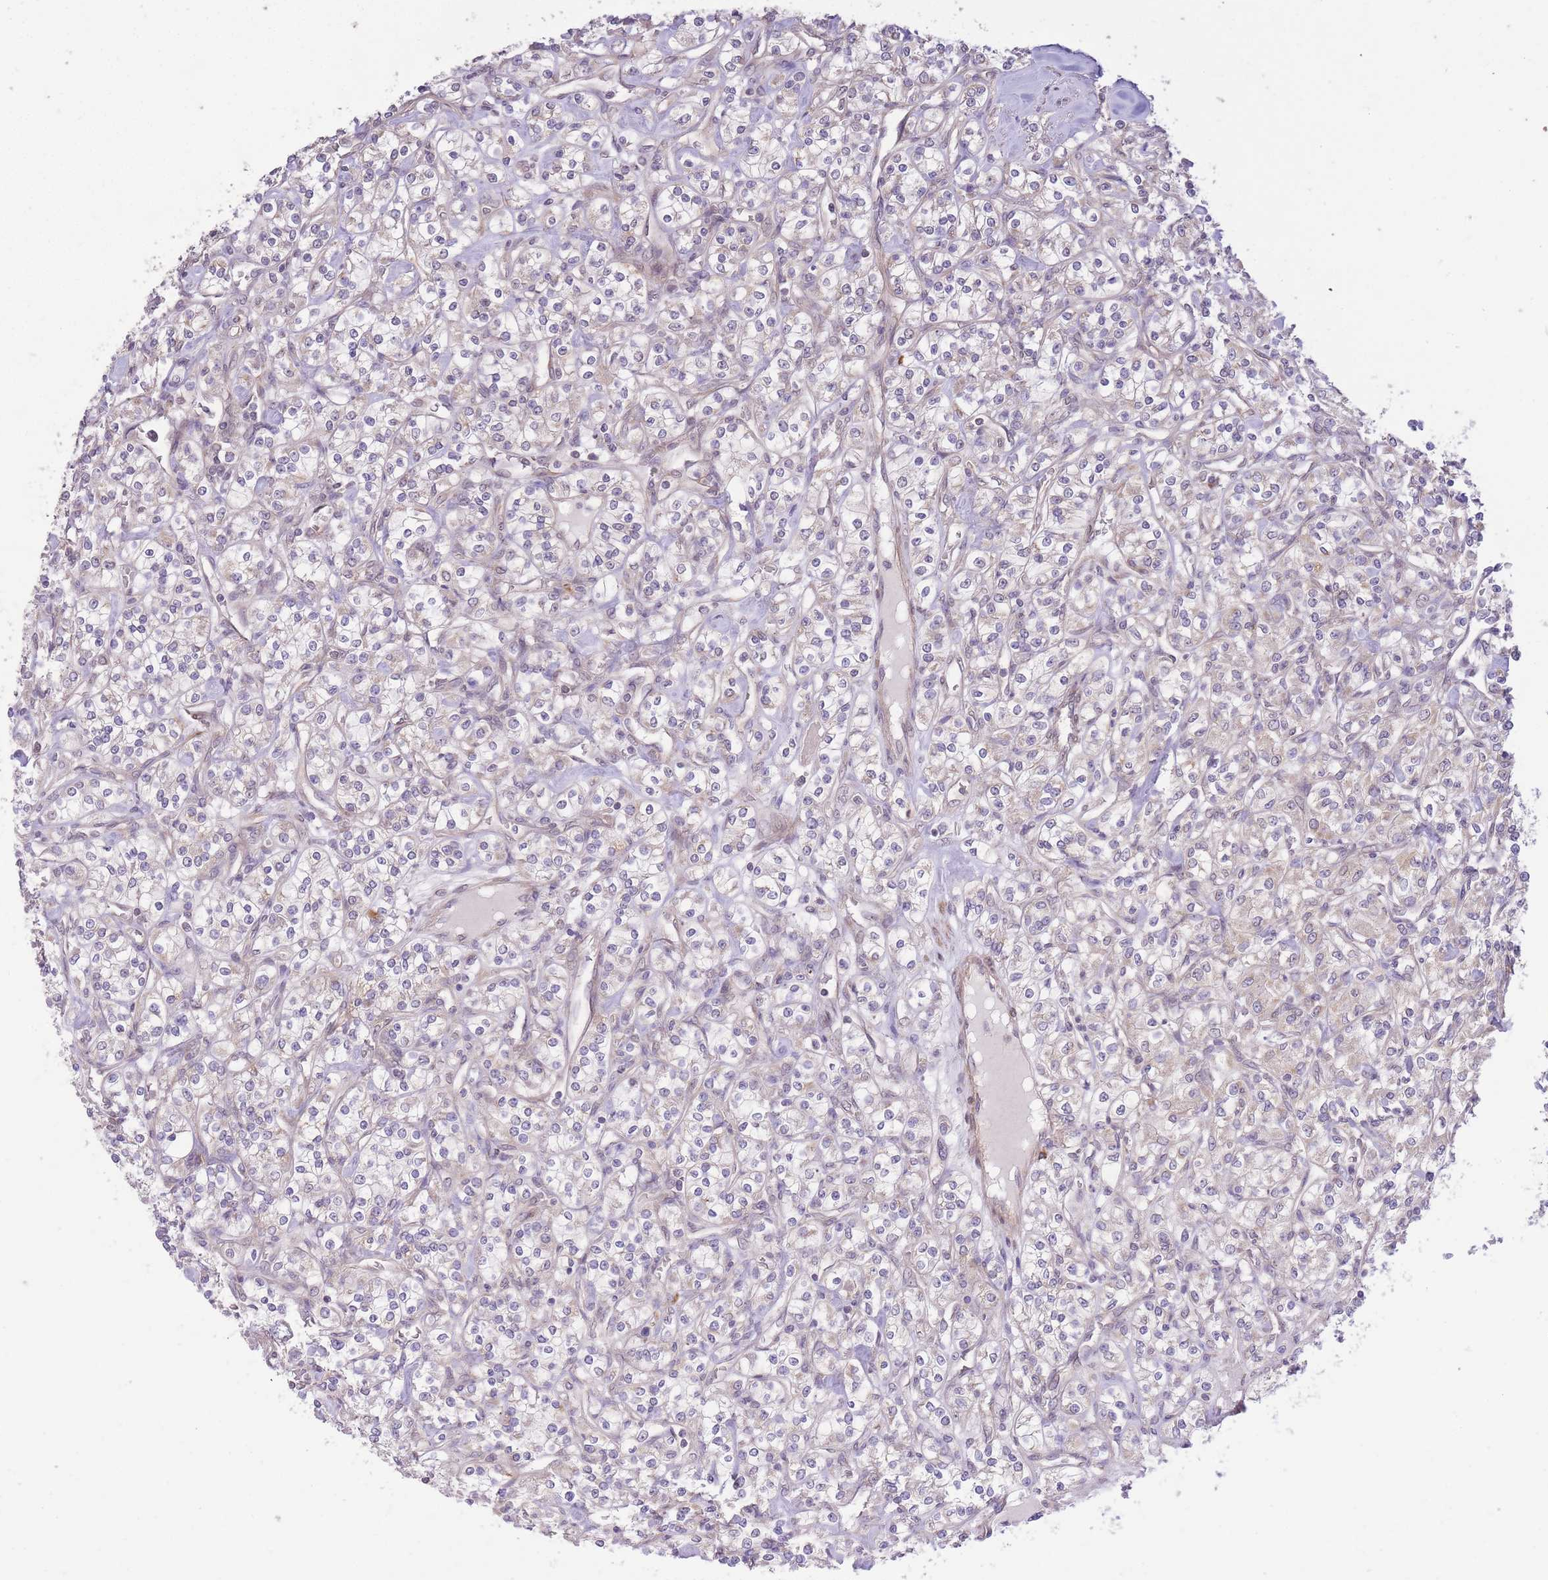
{"staining": {"intensity": "negative", "quantity": "none", "location": "none"}, "tissue": "renal cancer", "cell_type": "Tumor cells", "image_type": "cancer", "snomed": [{"axis": "morphology", "description": "Adenocarcinoma, NOS"}, {"axis": "topography", "description": "Kidney"}], "caption": "The photomicrograph exhibits no significant positivity in tumor cells of adenocarcinoma (renal).", "gene": "ELOA2", "patient": {"sex": "male", "age": 77}}